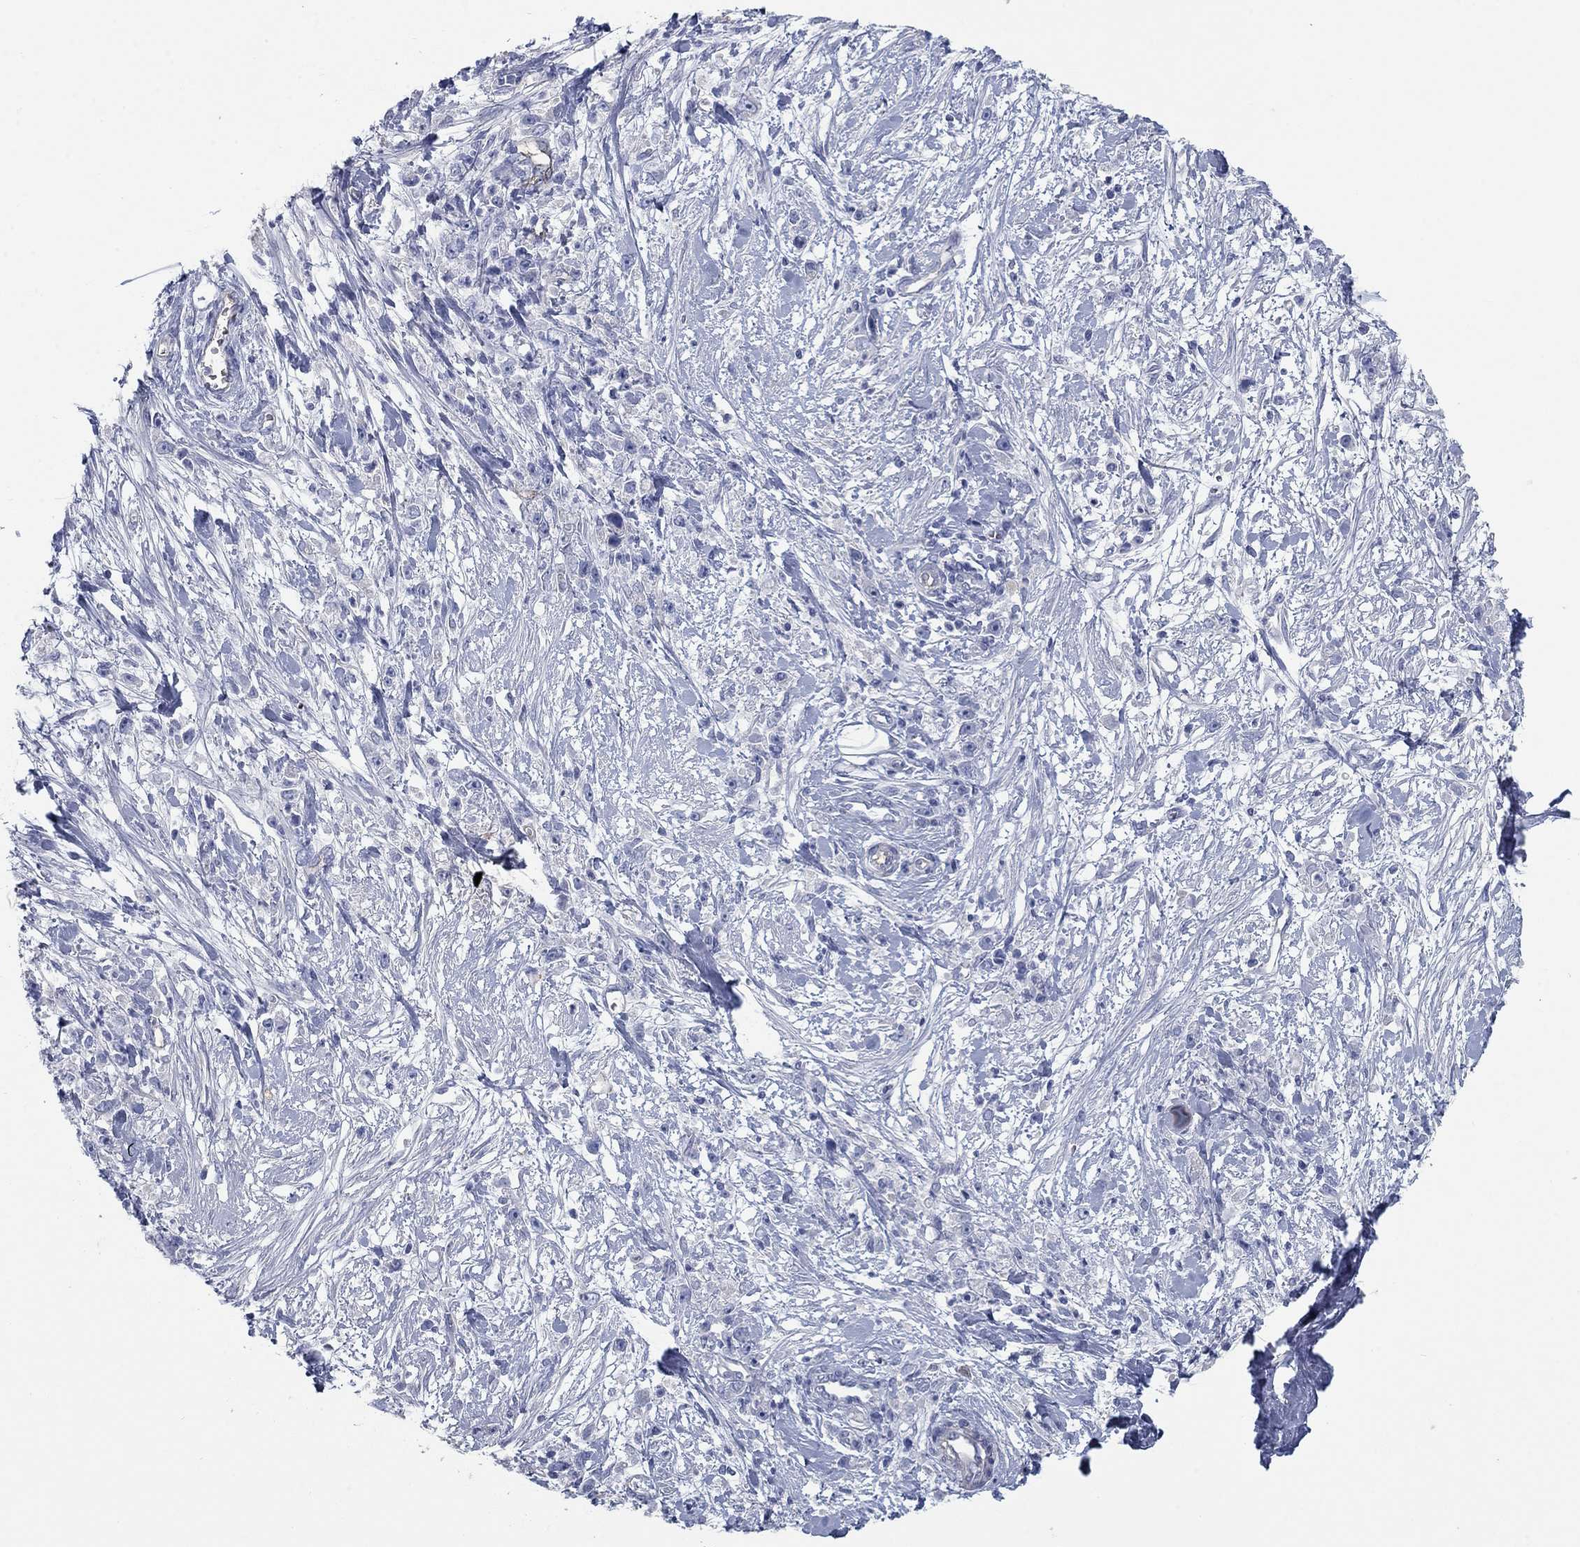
{"staining": {"intensity": "negative", "quantity": "none", "location": "none"}, "tissue": "stomach cancer", "cell_type": "Tumor cells", "image_type": "cancer", "snomed": [{"axis": "morphology", "description": "Adenocarcinoma, NOS"}, {"axis": "topography", "description": "Stomach"}], "caption": "Tumor cells show no significant expression in stomach cancer. Nuclei are stained in blue.", "gene": "APOC3", "patient": {"sex": "female", "age": 59}}